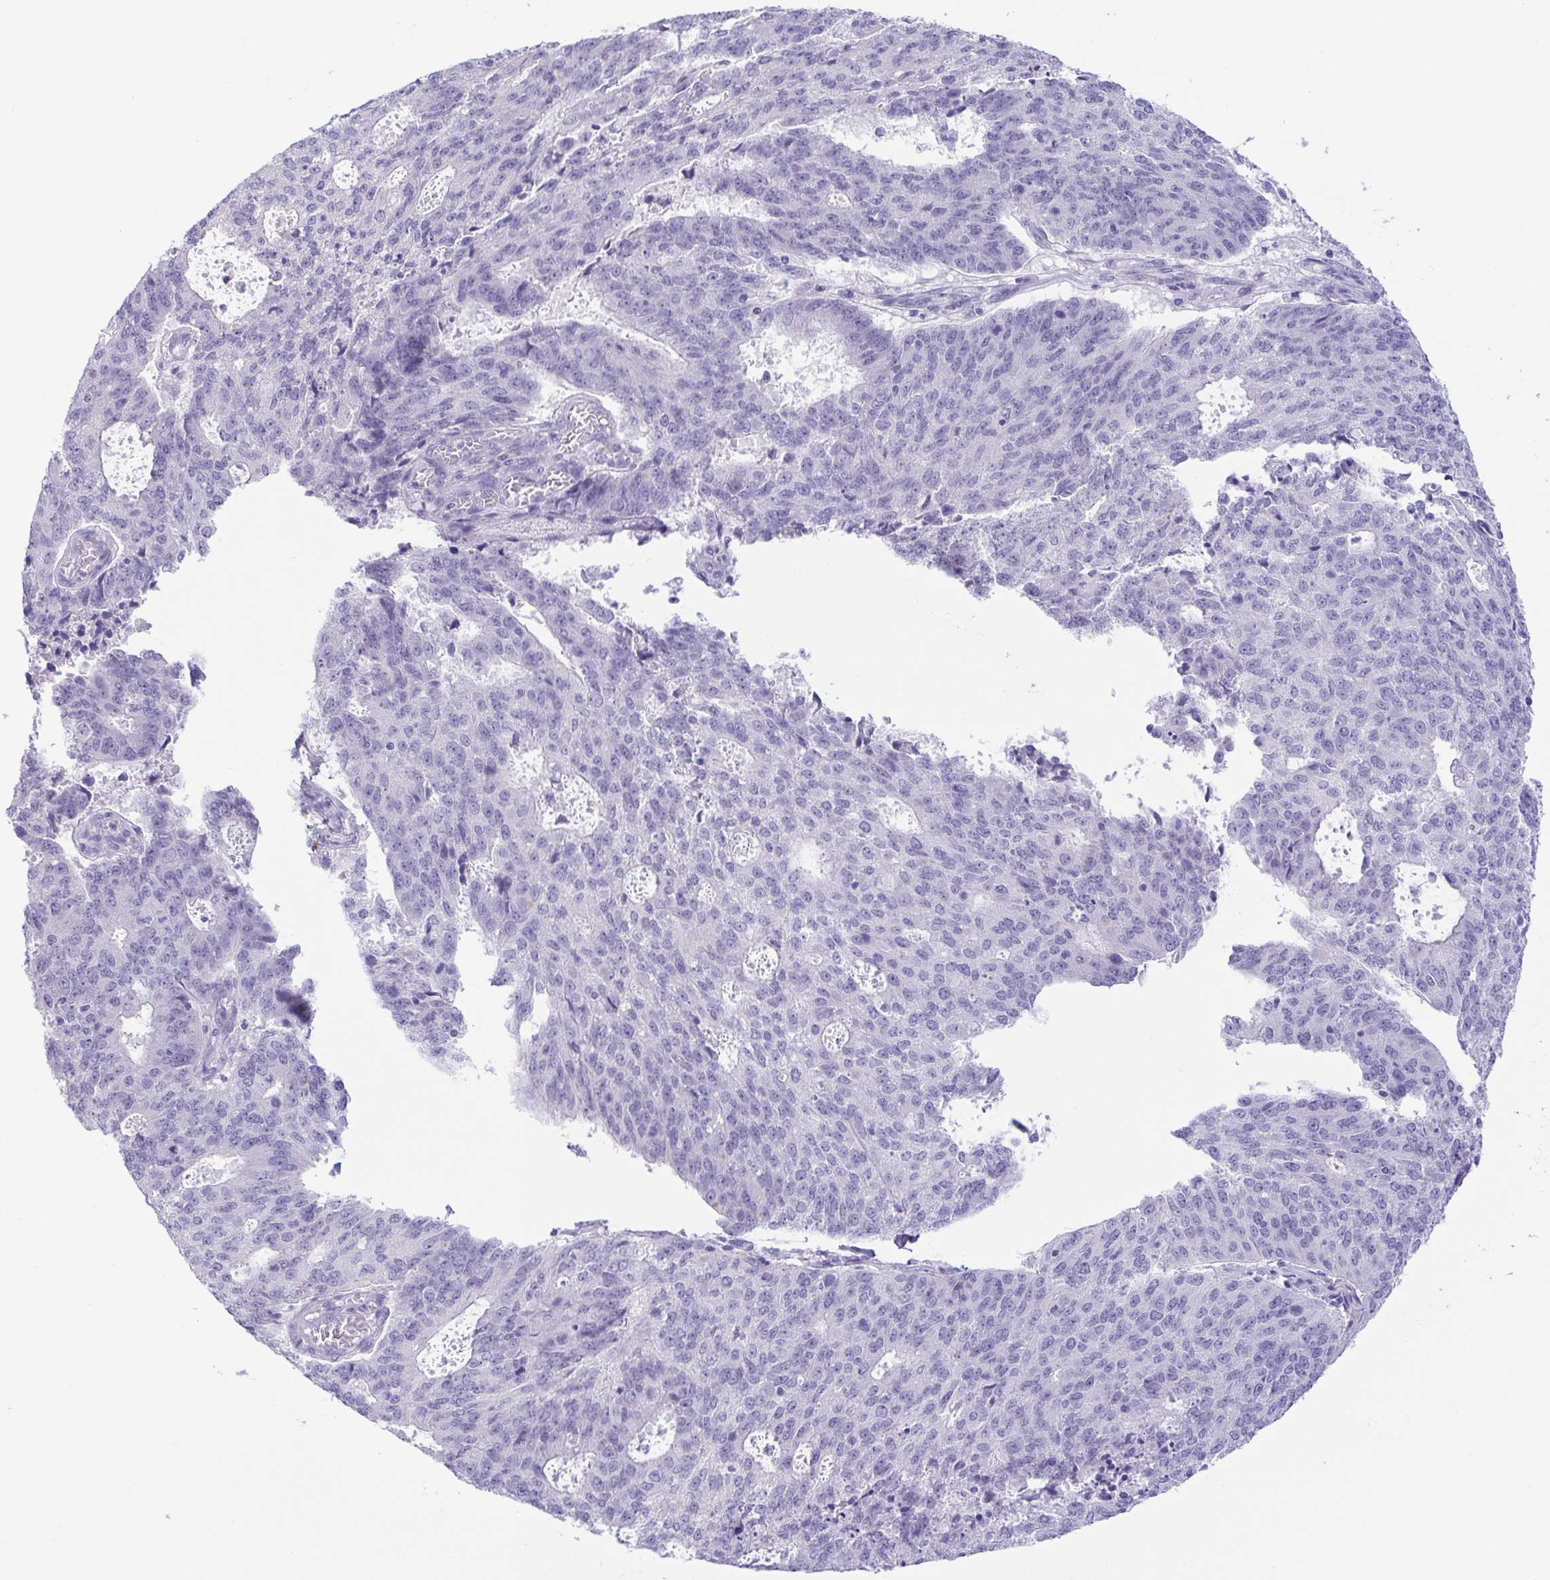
{"staining": {"intensity": "negative", "quantity": "none", "location": "none"}, "tissue": "endometrial cancer", "cell_type": "Tumor cells", "image_type": "cancer", "snomed": [{"axis": "morphology", "description": "Adenocarcinoma, NOS"}, {"axis": "topography", "description": "Endometrium"}], "caption": "Immunohistochemistry photomicrograph of neoplastic tissue: adenocarcinoma (endometrial) stained with DAB reveals no significant protein staining in tumor cells. (DAB immunohistochemistry with hematoxylin counter stain).", "gene": "MYL7", "patient": {"sex": "female", "age": 82}}